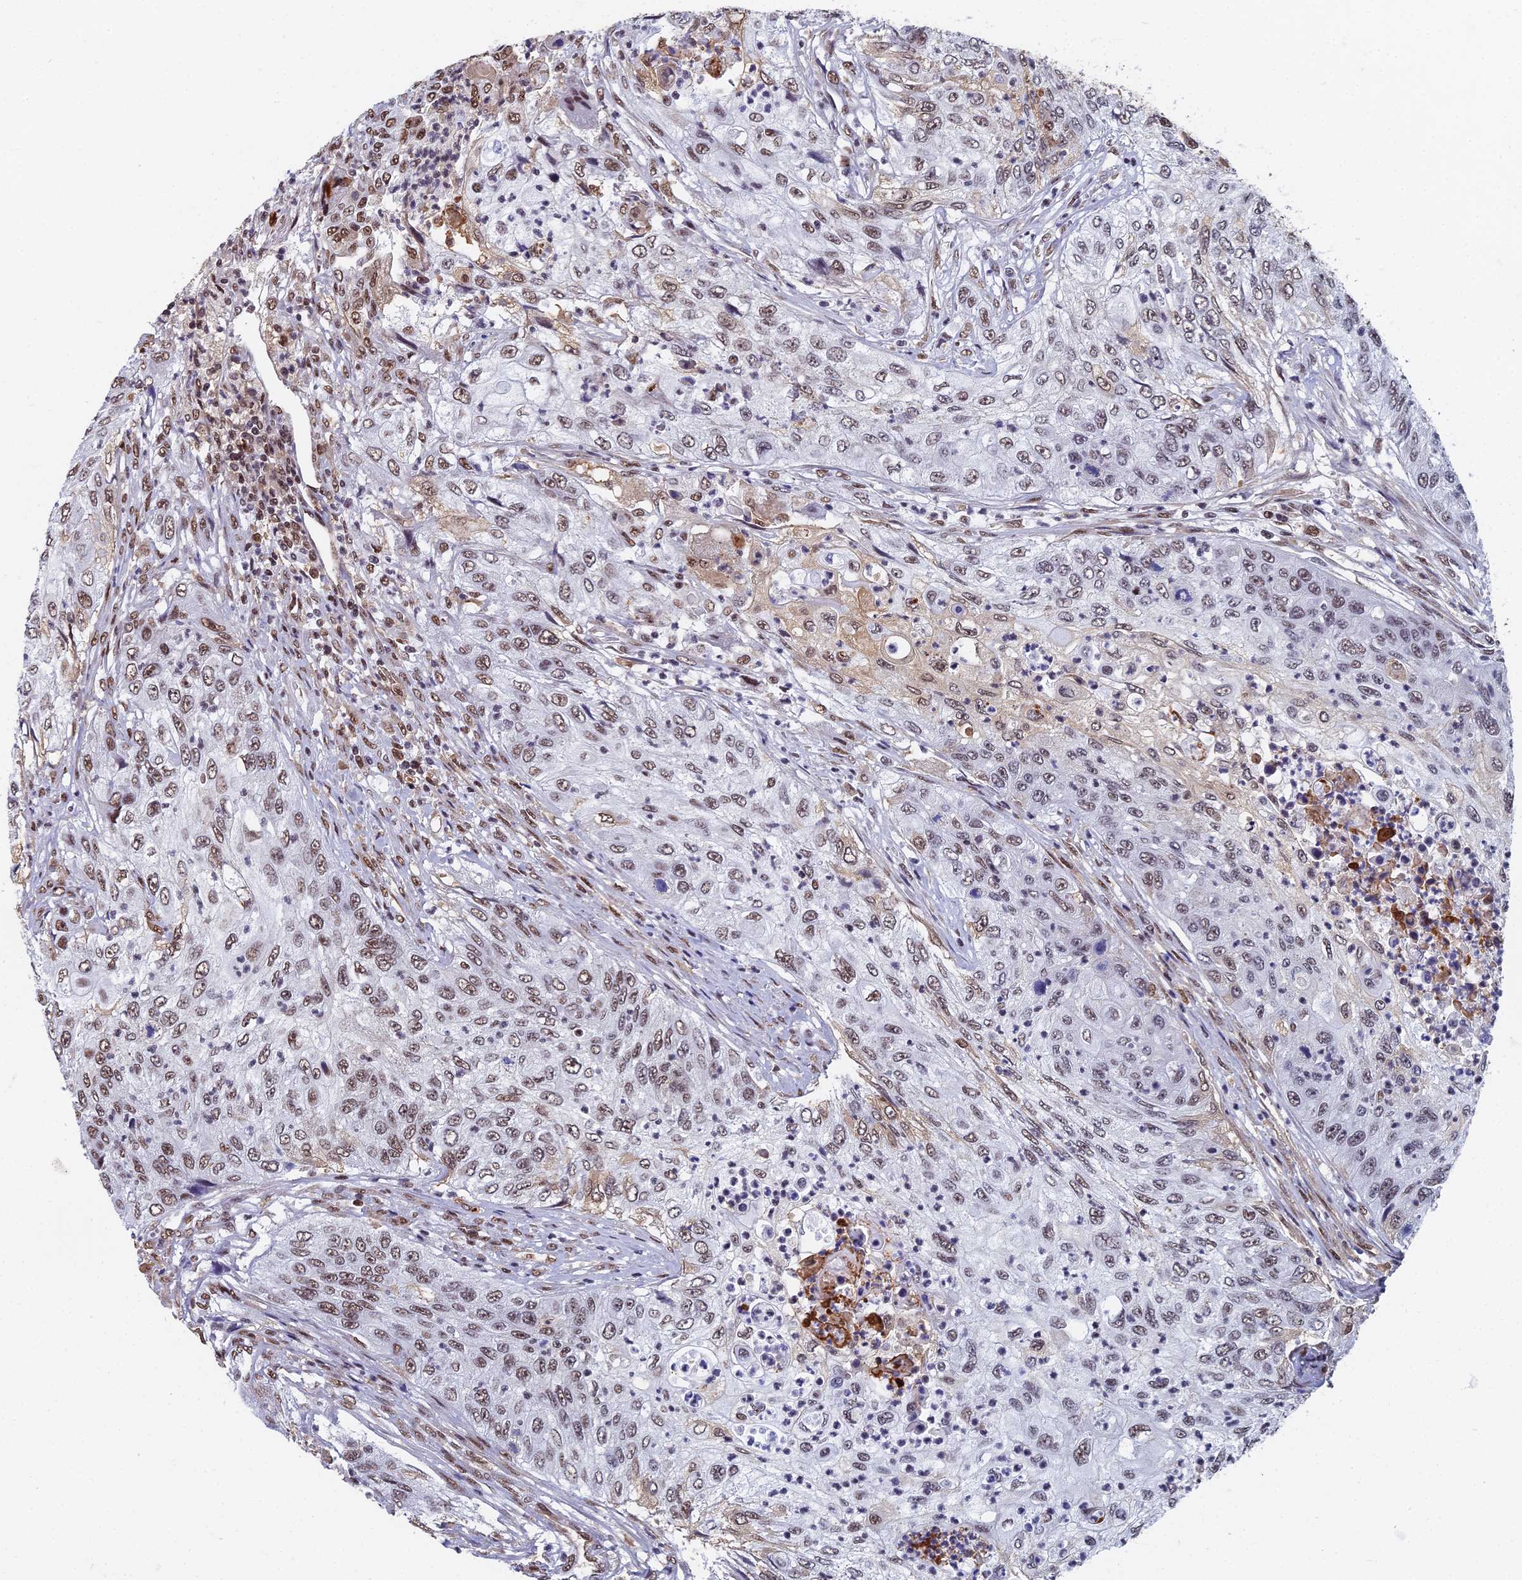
{"staining": {"intensity": "weak", "quantity": ">75%", "location": "nuclear"}, "tissue": "urothelial cancer", "cell_type": "Tumor cells", "image_type": "cancer", "snomed": [{"axis": "morphology", "description": "Urothelial carcinoma, High grade"}, {"axis": "topography", "description": "Urinary bladder"}], "caption": "A low amount of weak nuclear expression is appreciated in about >75% of tumor cells in high-grade urothelial carcinoma tissue.", "gene": "TAF13", "patient": {"sex": "female", "age": 60}}